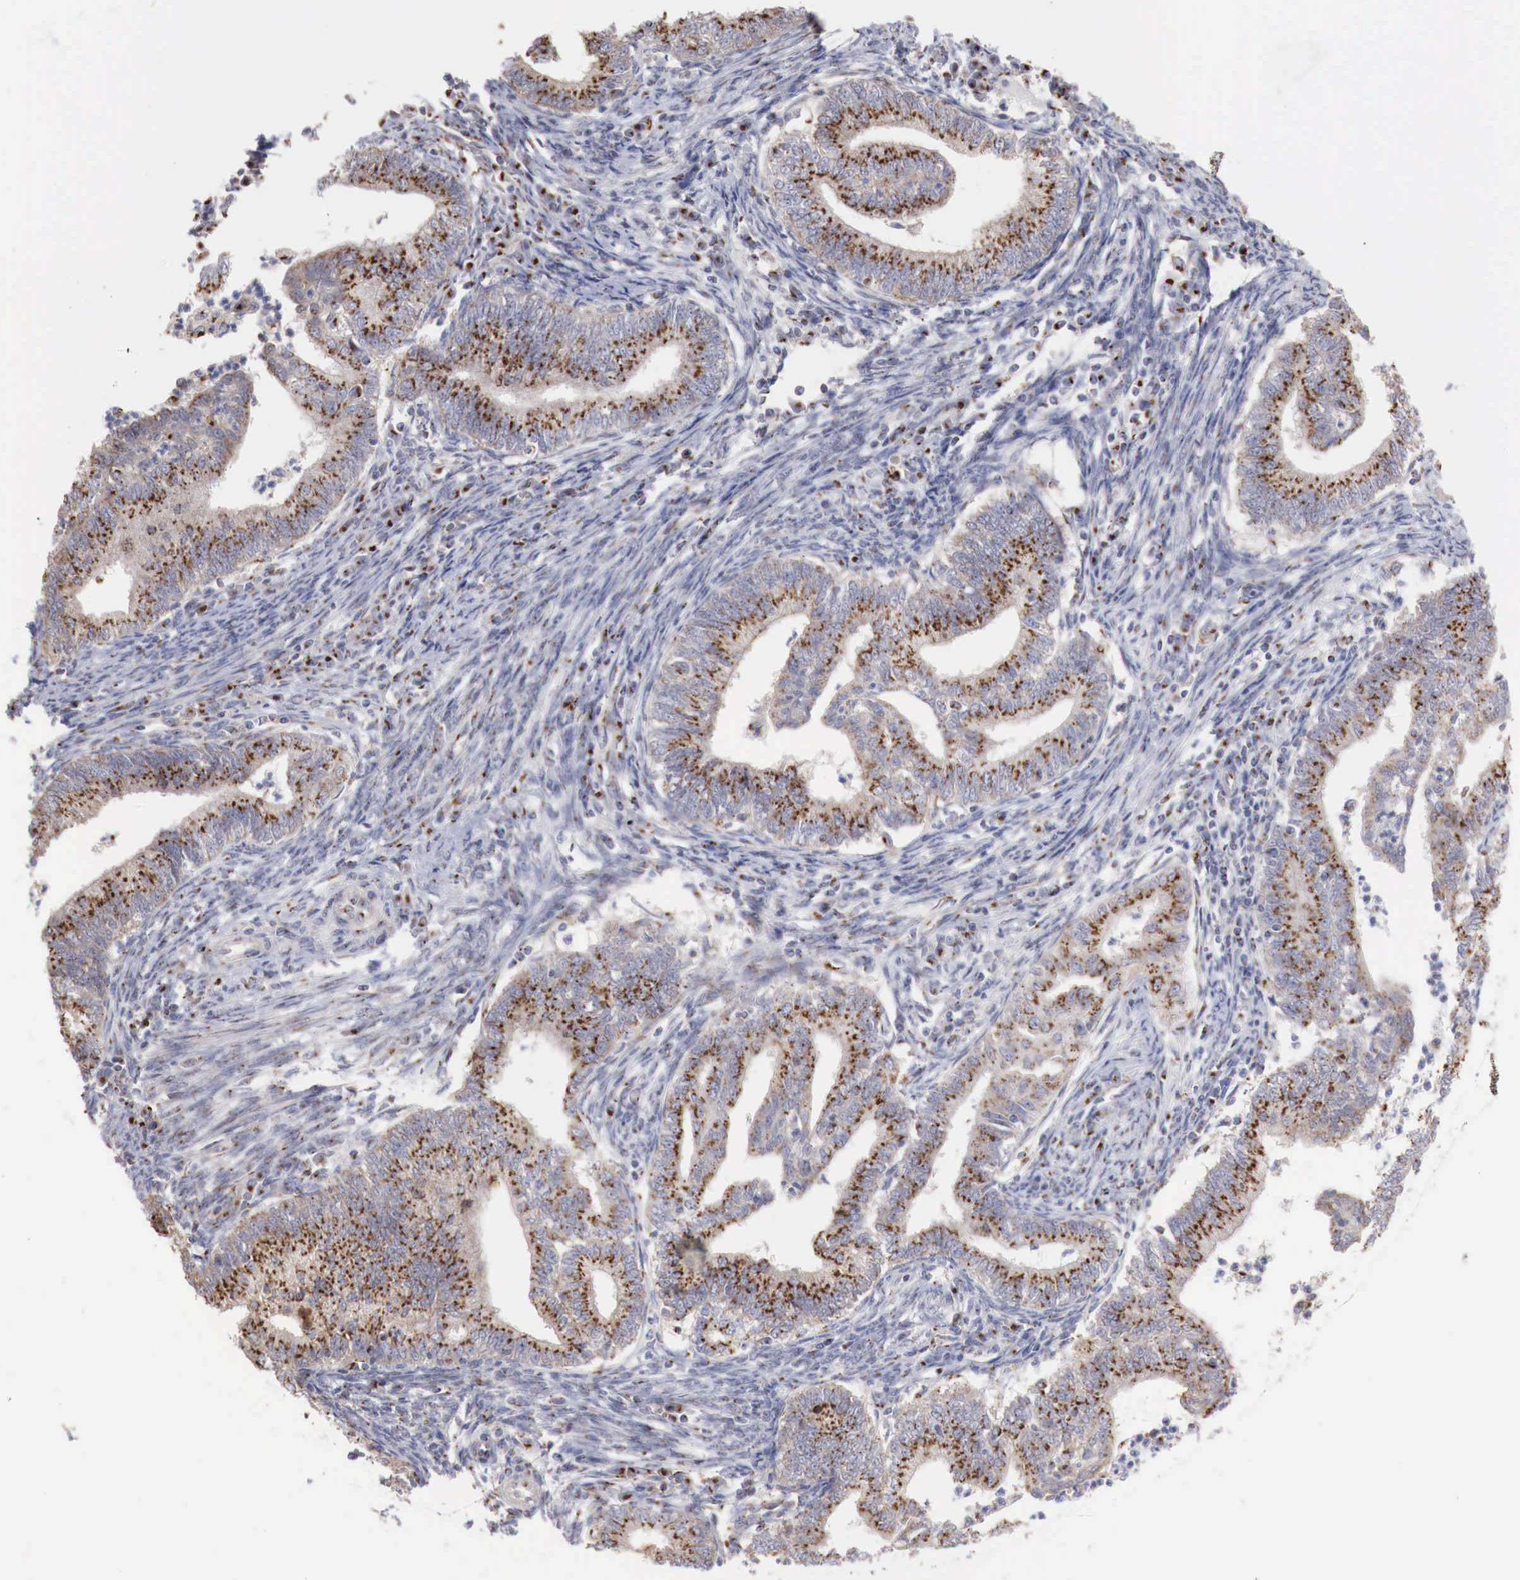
{"staining": {"intensity": "strong", "quantity": ">75%", "location": "cytoplasmic/membranous"}, "tissue": "endometrial cancer", "cell_type": "Tumor cells", "image_type": "cancer", "snomed": [{"axis": "morphology", "description": "Adenocarcinoma, NOS"}, {"axis": "topography", "description": "Endometrium"}], "caption": "This is a photomicrograph of IHC staining of adenocarcinoma (endometrial), which shows strong expression in the cytoplasmic/membranous of tumor cells.", "gene": "SYAP1", "patient": {"sex": "female", "age": 66}}